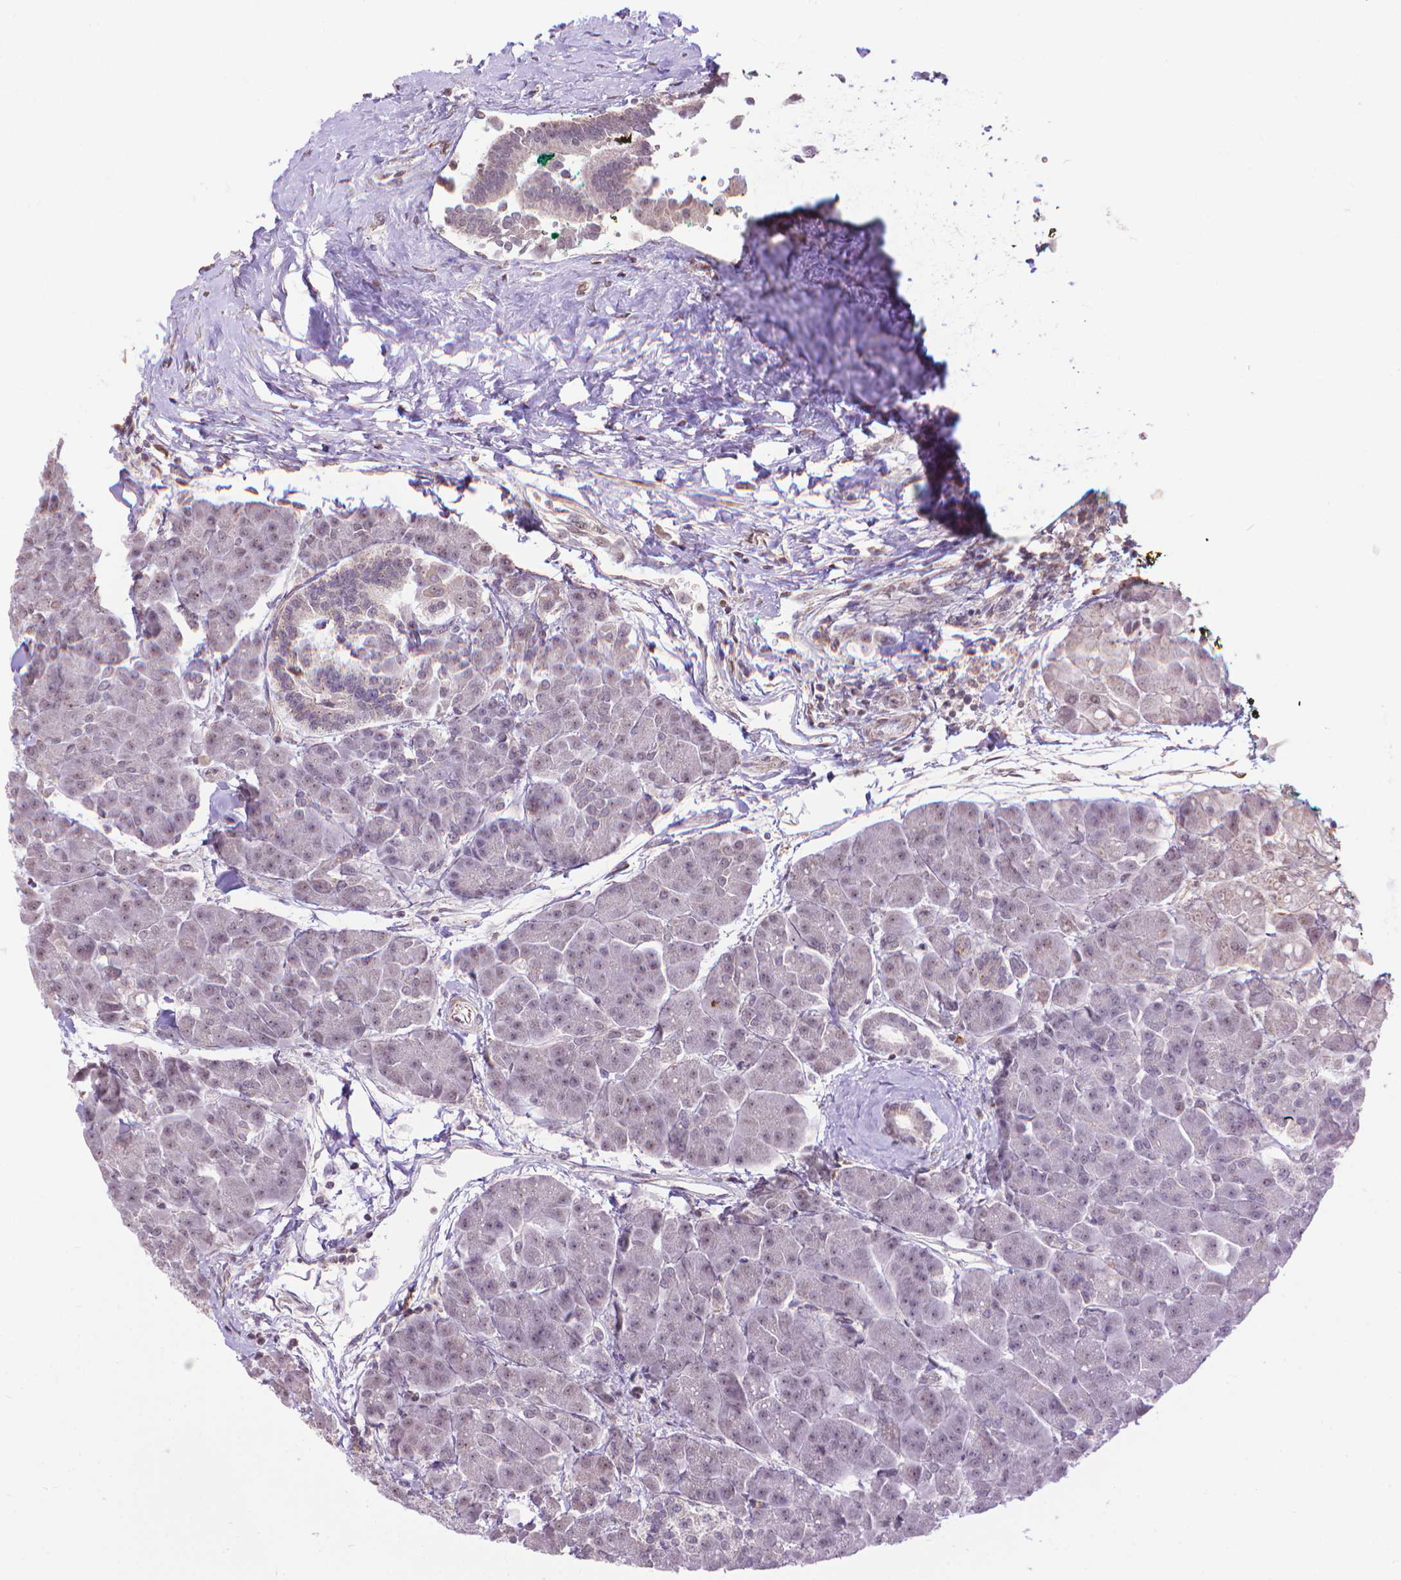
{"staining": {"intensity": "negative", "quantity": "none", "location": "none"}, "tissue": "pancreas", "cell_type": "Exocrine glandular cells", "image_type": "normal", "snomed": [{"axis": "morphology", "description": "Normal tissue, NOS"}, {"axis": "topography", "description": "Adipose tissue"}, {"axis": "topography", "description": "Pancreas"}, {"axis": "topography", "description": "Peripheral nerve tissue"}], "caption": "Immunohistochemistry micrograph of normal human pancreas stained for a protein (brown), which demonstrates no staining in exocrine glandular cells. (DAB (3,3'-diaminobenzidine) immunohistochemistry visualized using brightfield microscopy, high magnification).", "gene": "TMEM135", "patient": {"sex": "female", "age": 58}}